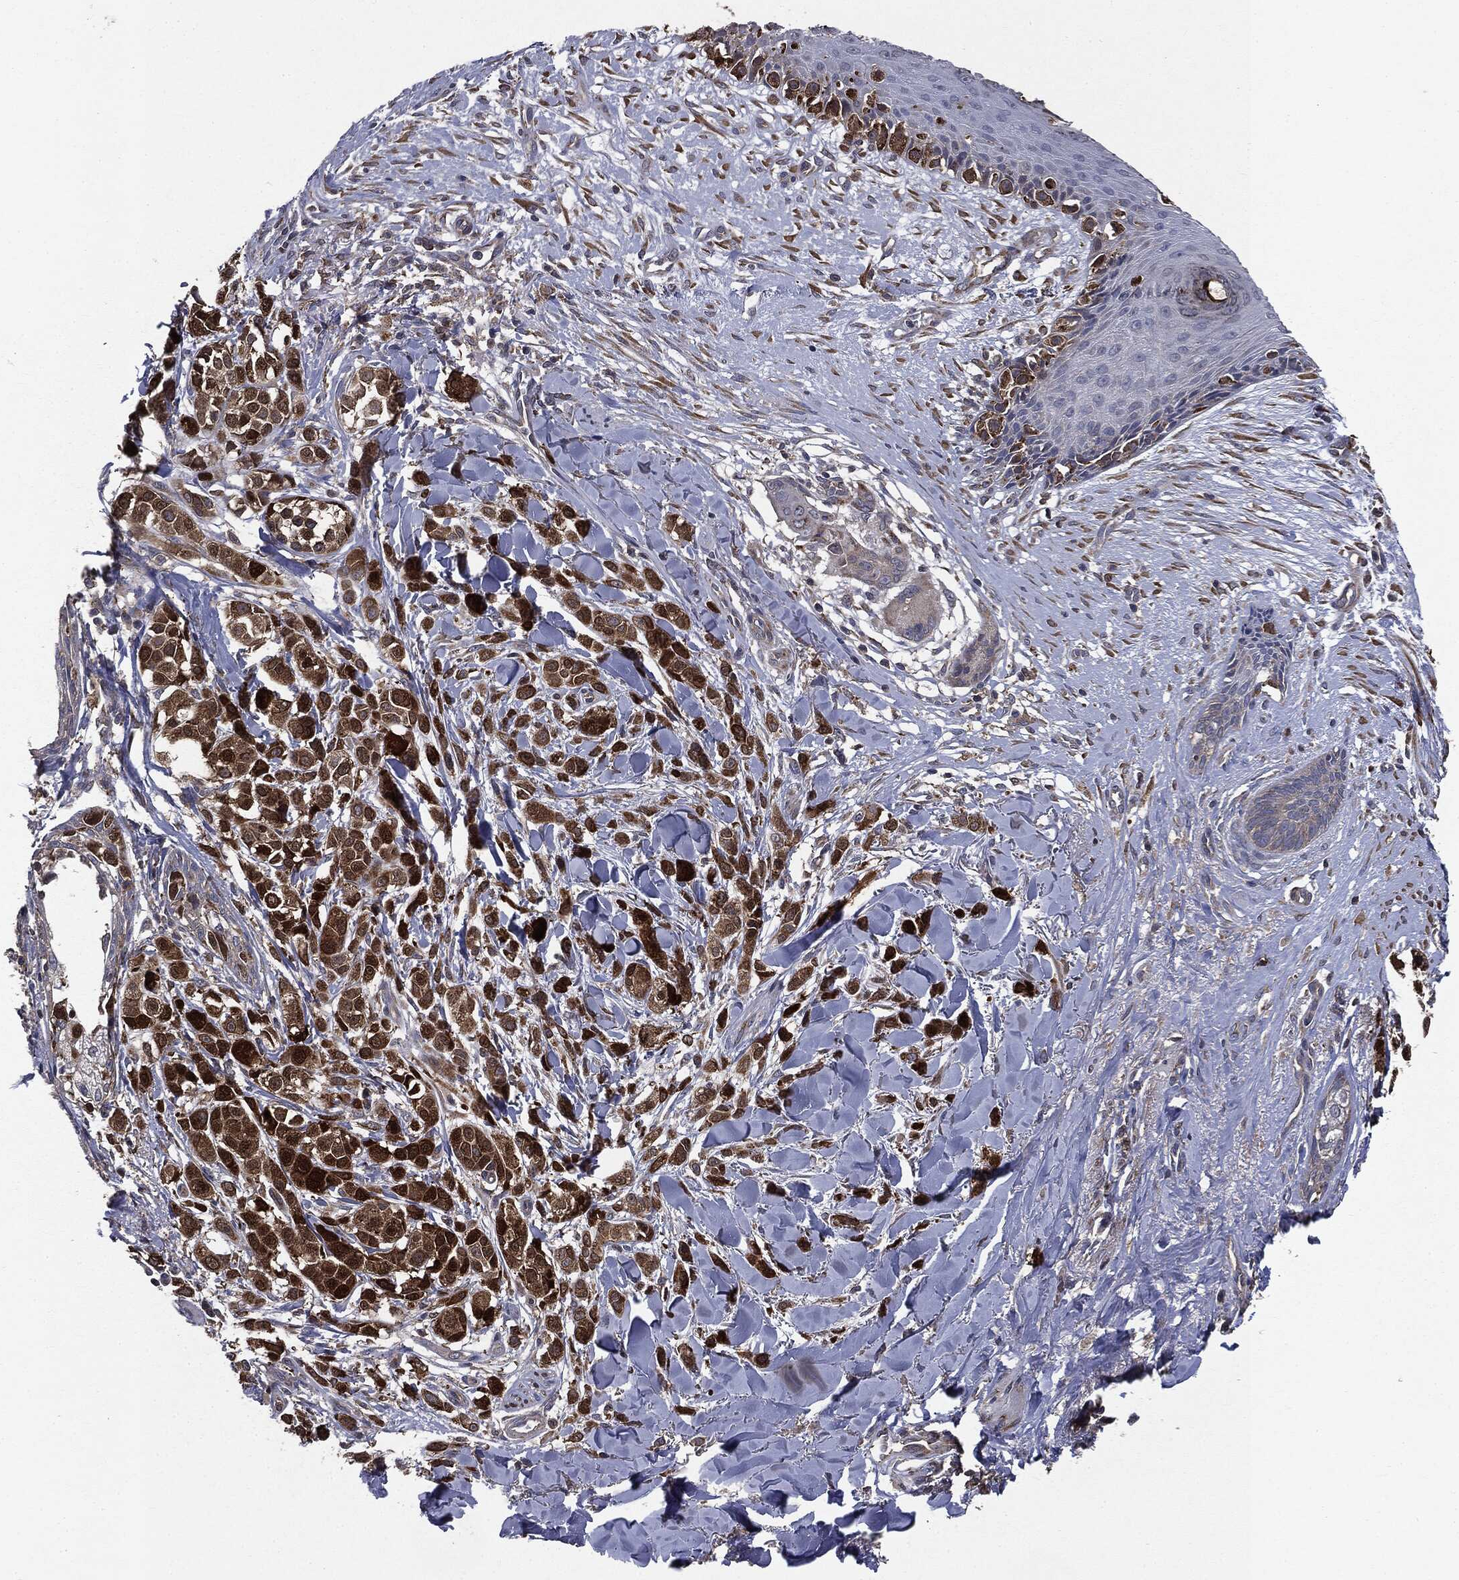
{"staining": {"intensity": "strong", "quantity": ">75%", "location": "cytoplasmic/membranous"}, "tissue": "melanoma", "cell_type": "Tumor cells", "image_type": "cancer", "snomed": [{"axis": "morphology", "description": "Malignant melanoma, NOS"}, {"axis": "topography", "description": "Skin"}], "caption": "High-power microscopy captured an IHC image of malignant melanoma, revealing strong cytoplasmic/membranous expression in about >75% of tumor cells.", "gene": "PLOD3", "patient": {"sex": "male", "age": 57}}